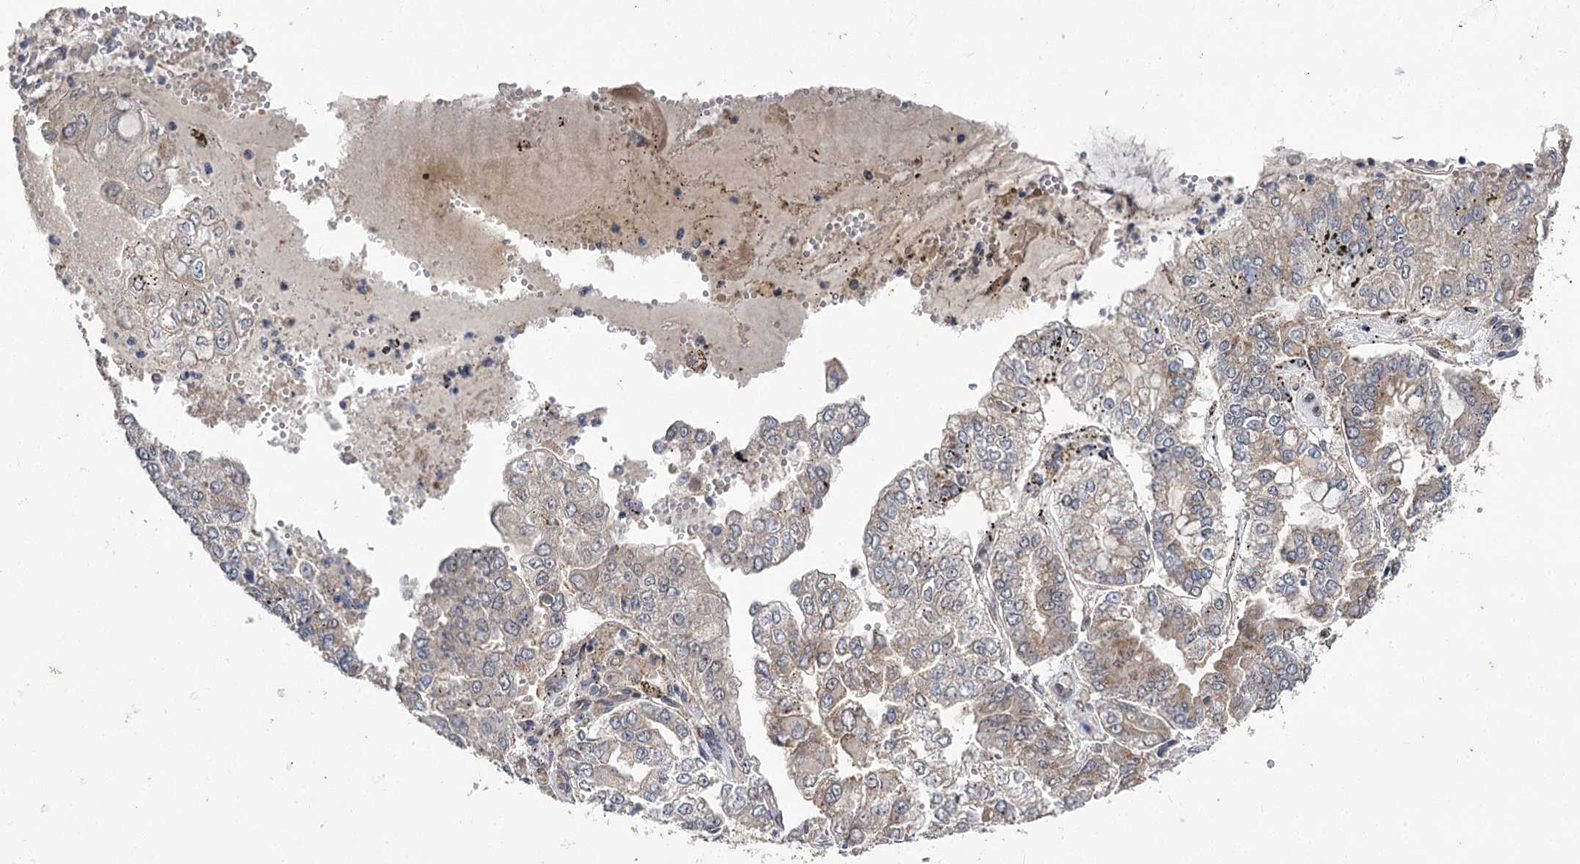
{"staining": {"intensity": "moderate", "quantity": "<25%", "location": "cytoplasmic/membranous"}, "tissue": "stomach cancer", "cell_type": "Tumor cells", "image_type": "cancer", "snomed": [{"axis": "morphology", "description": "Adenocarcinoma, NOS"}, {"axis": "topography", "description": "Stomach"}], "caption": "Protein analysis of stomach cancer (adenocarcinoma) tissue exhibits moderate cytoplasmic/membranous expression in about <25% of tumor cells.", "gene": "STX6", "patient": {"sex": "male", "age": 76}}